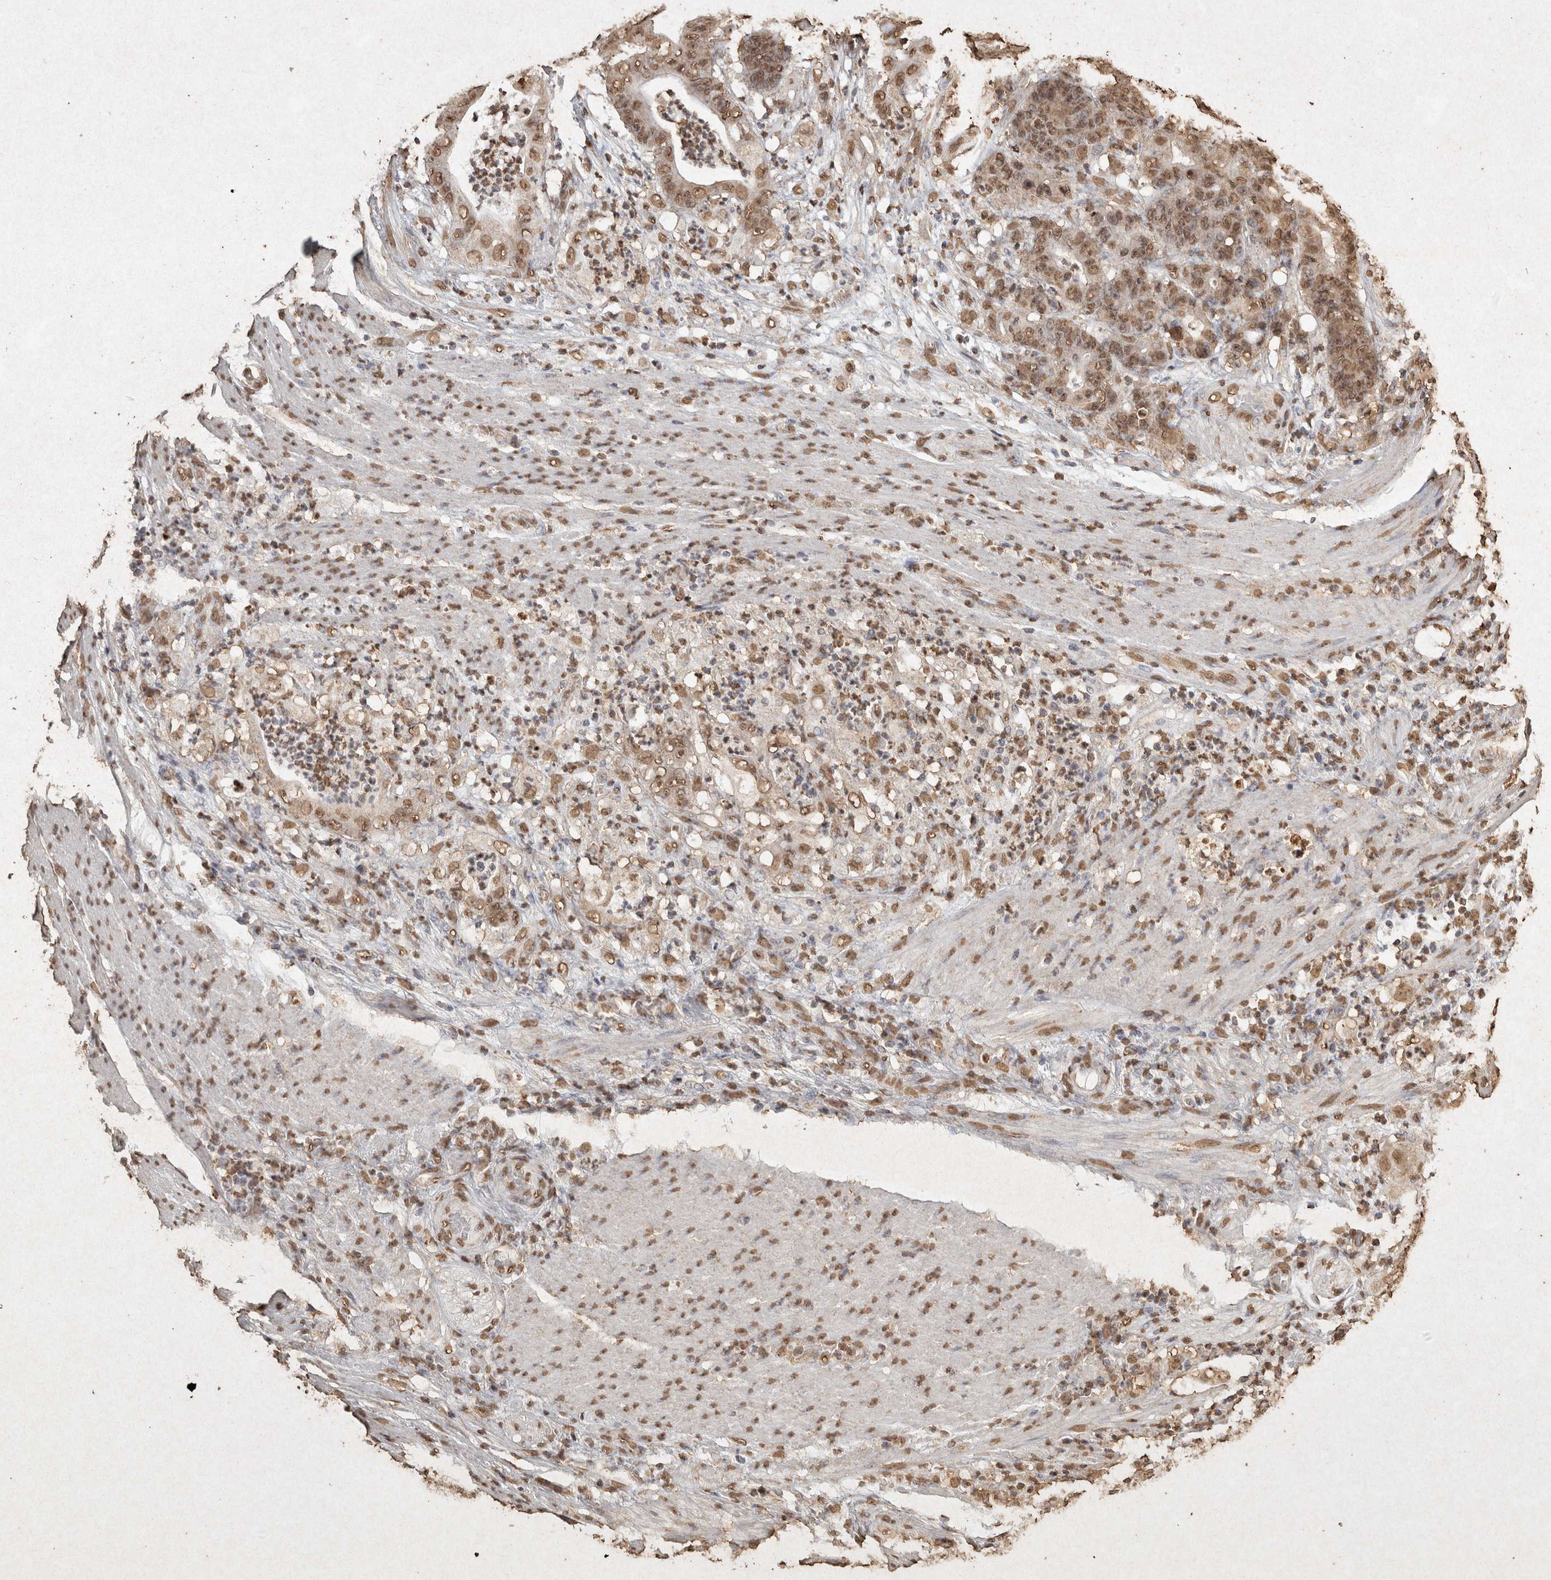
{"staining": {"intensity": "moderate", "quantity": ">75%", "location": "nuclear"}, "tissue": "stomach cancer", "cell_type": "Tumor cells", "image_type": "cancer", "snomed": [{"axis": "morphology", "description": "Adenocarcinoma, NOS"}, {"axis": "topography", "description": "Stomach"}], "caption": "Protein expression analysis of stomach adenocarcinoma demonstrates moderate nuclear positivity in approximately >75% of tumor cells. (DAB (3,3'-diaminobenzidine) IHC with brightfield microscopy, high magnification).", "gene": "FSTL3", "patient": {"sex": "female", "age": 73}}